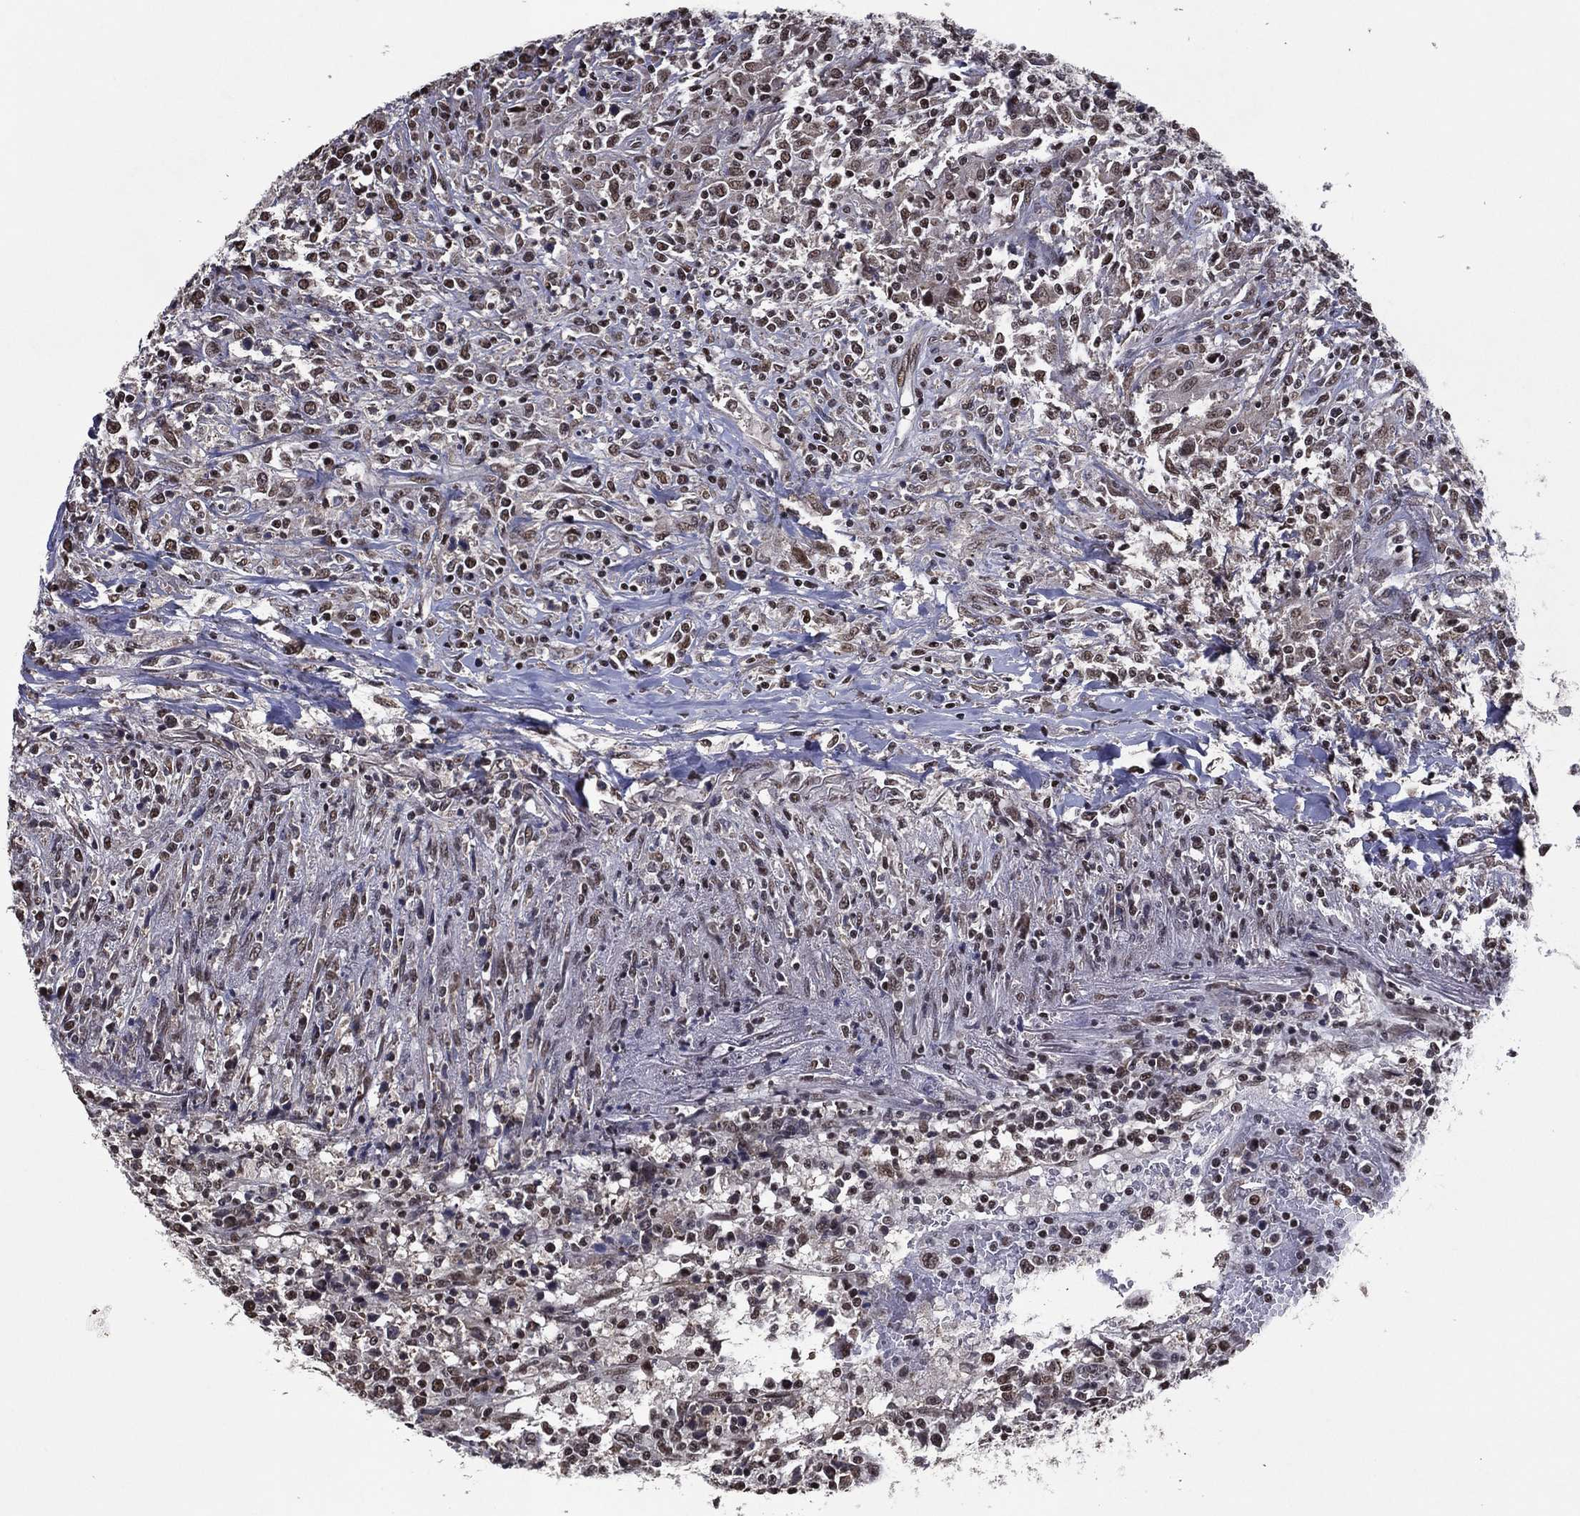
{"staining": {"intensity": "moderate", "quantity": ">75%", "location": "nuclear"}, "tissue": "lymphoma", "cell_type": "Tumor cells", "image_type": "cancer", "snomed": [{"axis": "morphology", "description": "Malignant lymphoma, non-Hodgkin's type, High grade"}, {"axis": "topography", "description": "Lung"}], "caption": "A brown stain labels moderate nuclear staining of a protein in malignant lymphoma, non-Hodgkin's type (high-grade) tumor cells.", "gene": "ZBTB42", "patient": {"sex": "male", "age": 79}}